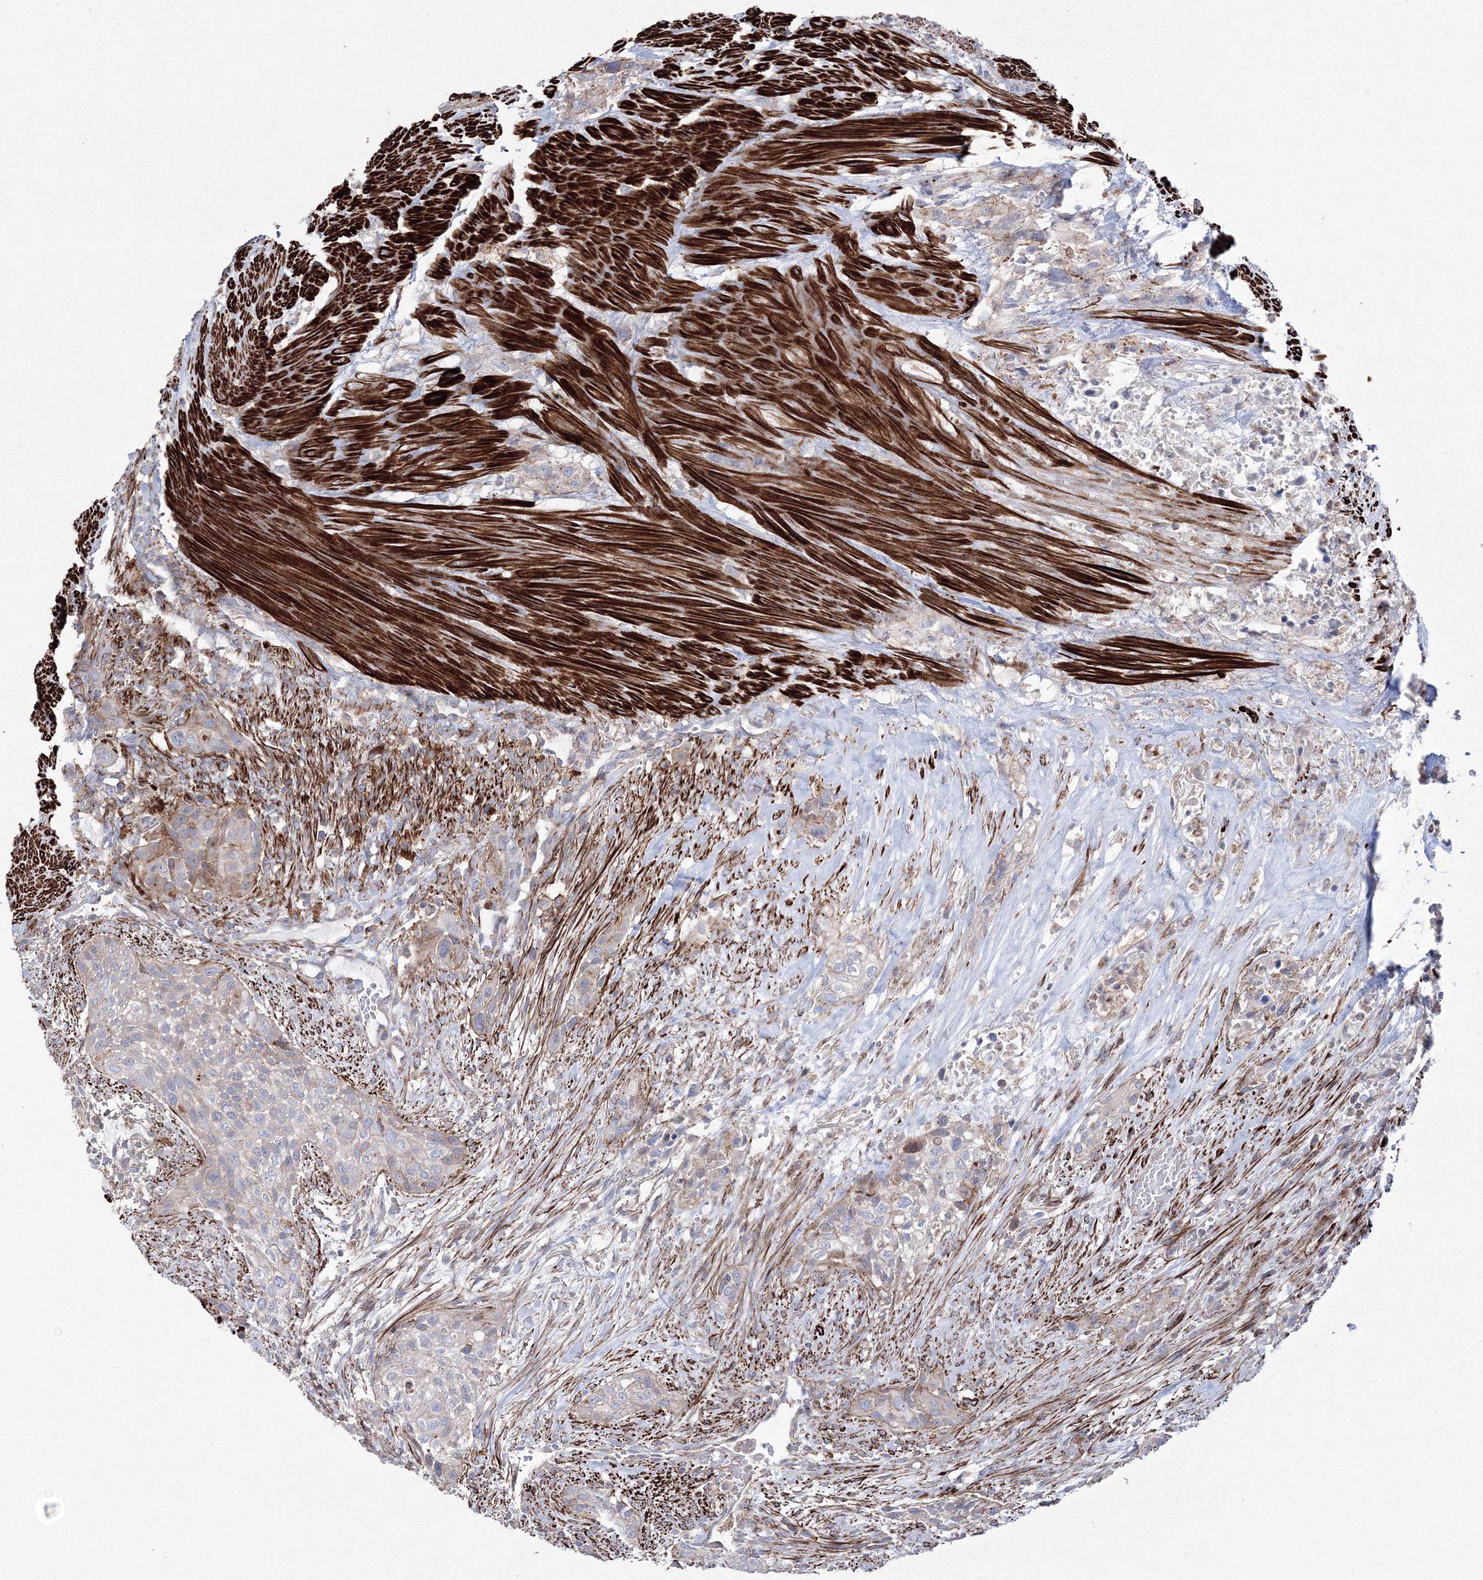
{"staining": {"intensity": "negative", "quantity": "none", "location": "none"}, "tissue": "urothelial cancer", "cell_type": "Tumor cells", "image_type": "cancer", "snomed": [{"axis": "morphology", "description": "Urothelial carcinoma, High grade"}, {"axis": "topography", "description": "Urinary bladder"}], "caption": "The immunohistochemistry micrograph has no significant positivity in tumor cells of urothelial carcinoma (high-grade) tissue.", "gene": "GPR82", "patient": {"sex": "male", "age": 35}}